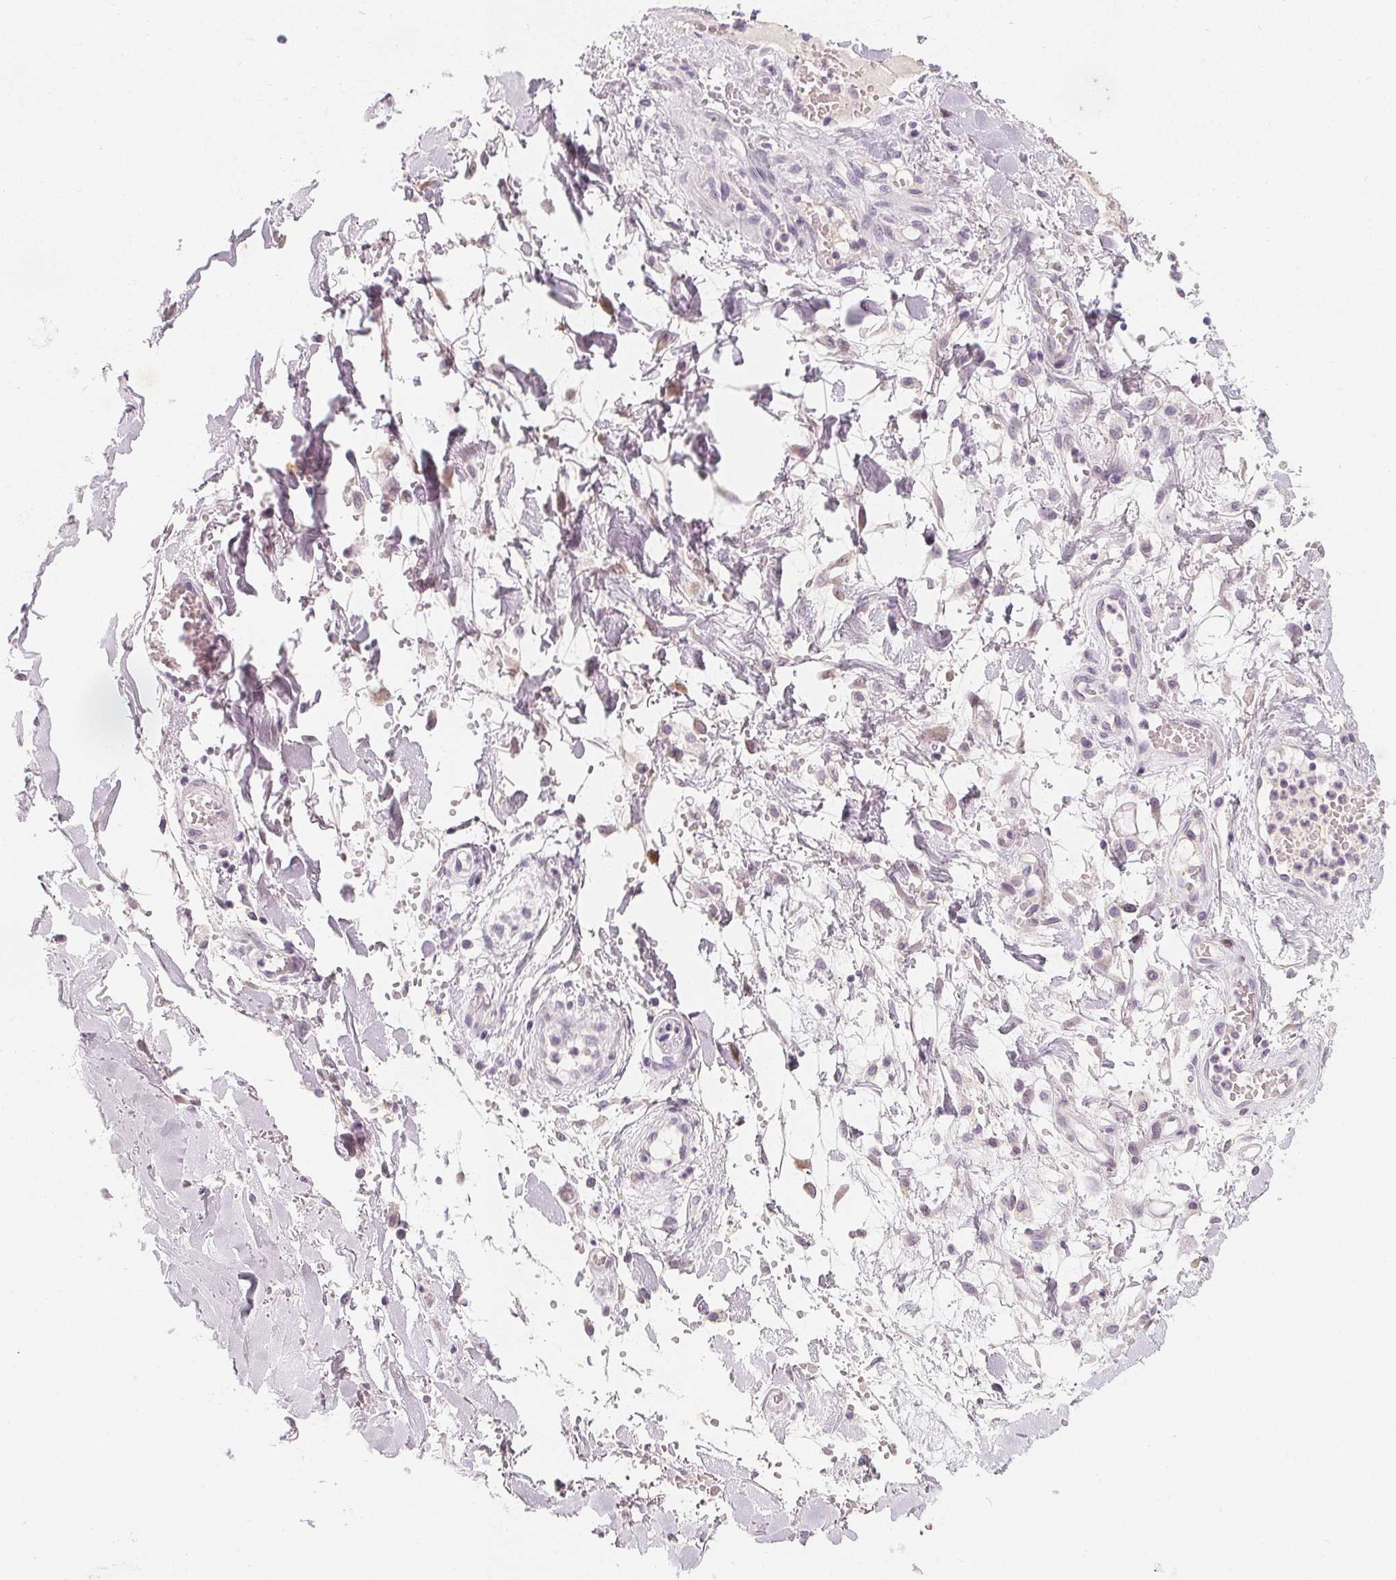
{"staining": {"intensity": "moderate", "quantity": "<25%", "location": "nuclear"}, "tissue": "adipose tissue", "cell_type": "Adipocytes", "image_type": "normal", "snomed": [{"axis": "morphology", "description": "Normal tissue, NOS"}, {"axis": "topography", "description": "Cartilage tissue"}, {"axis": "topography", "description": "Nasopharynx"}, {"axis": "topography", "description": "Thyroid gland"}], "caption": "Immunohistochemical staining of normal adipose tissue reveals <25% levels of moderate nuclear protein expression in about <25% of adipocytes.", "gene": "DBX2", "patient": {"sex": "male", "age": 63}}